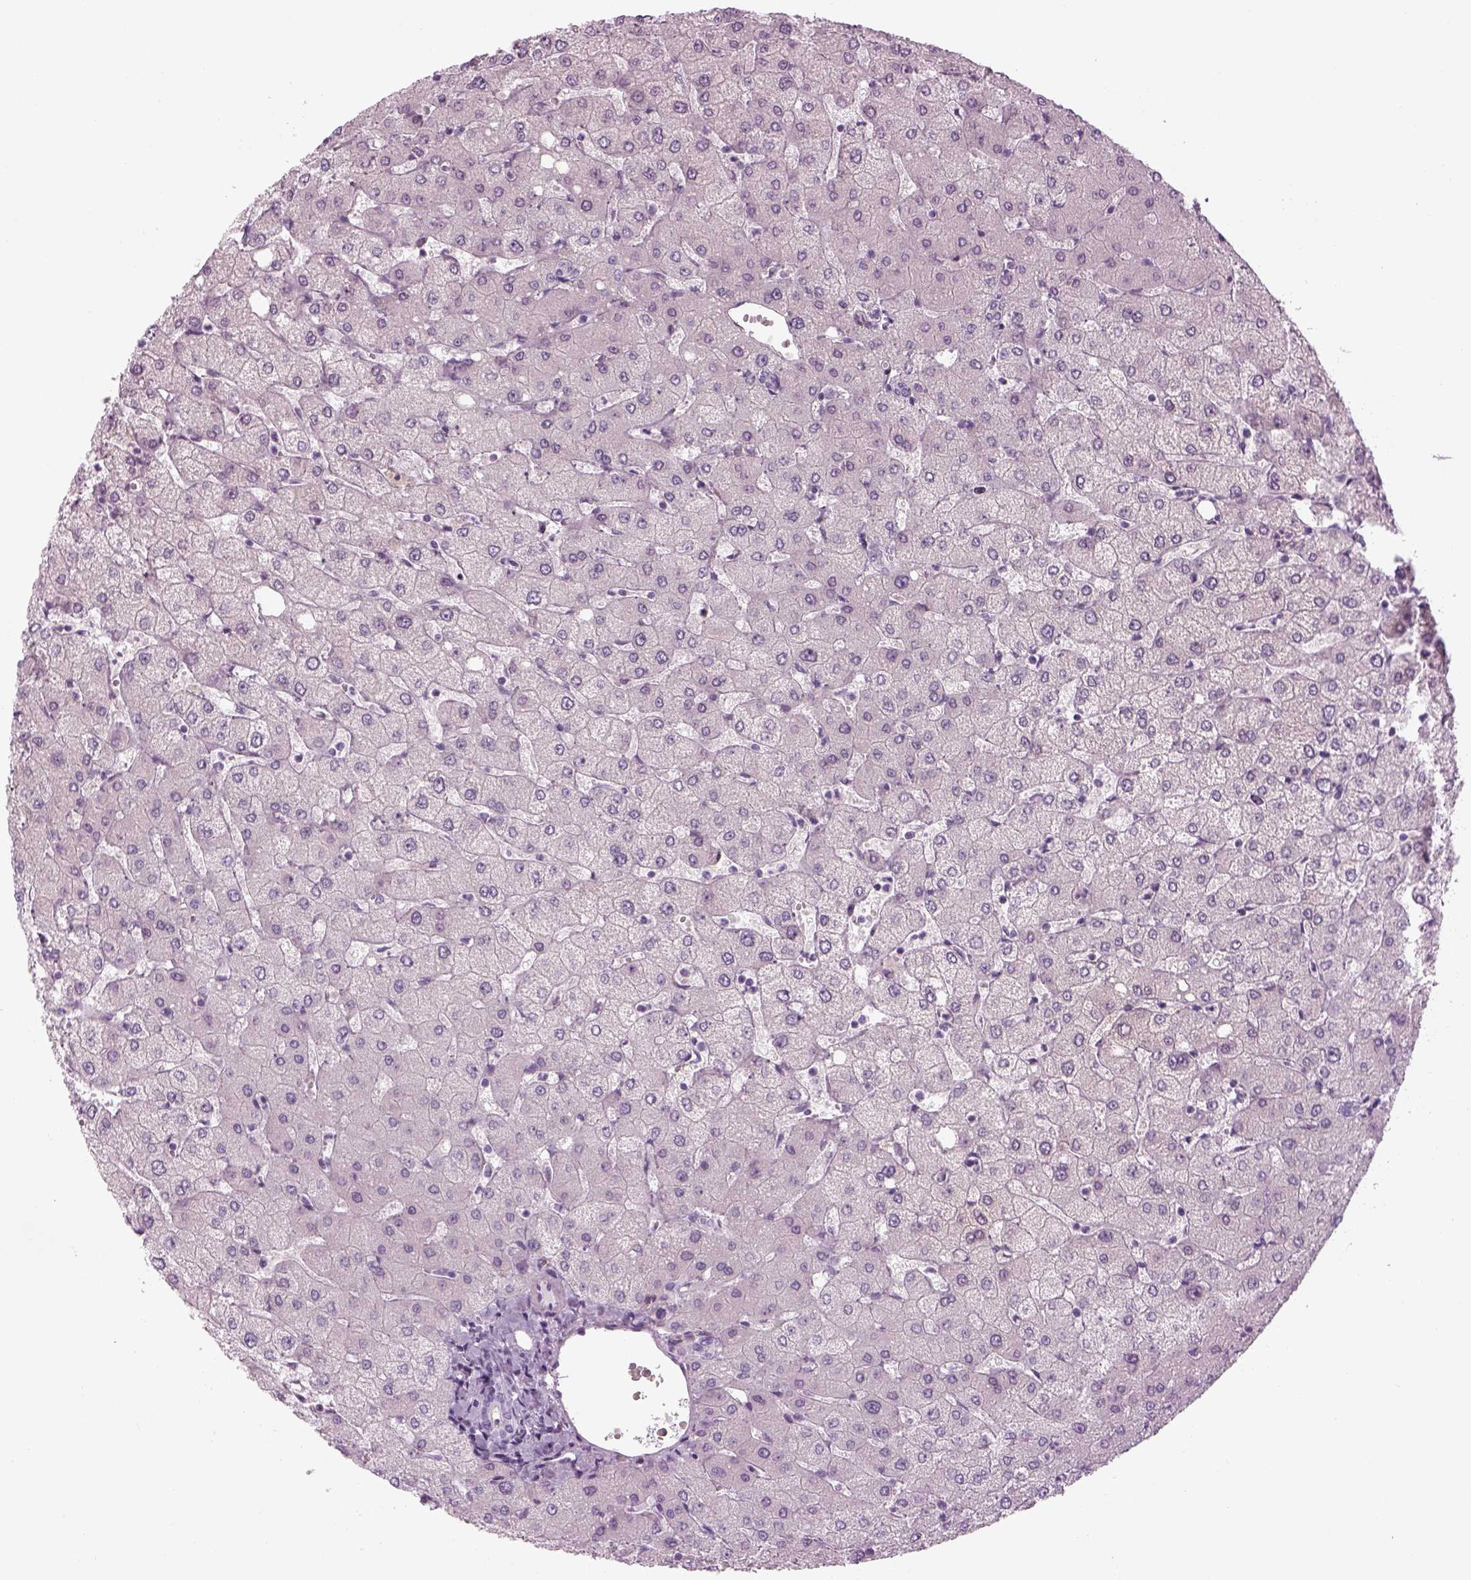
{"staining": {"intensity": "negative", "quantity": "none", "location": "none"}, "tissue": "liver", "cell_type": "Cholangiocytes", "image_type": "normal", "snomed": [{"axis": "morphology", "description": "Normal tissue, NOS"}, {"axis": "topography", "description": "Liver"}], "caption": "Immunohistochemistry (IHC) of benign liver shows no positivity in cholangiocytes.", "gene": "LRRIQ3", "patient": {"sex": "female", "age": 54}}